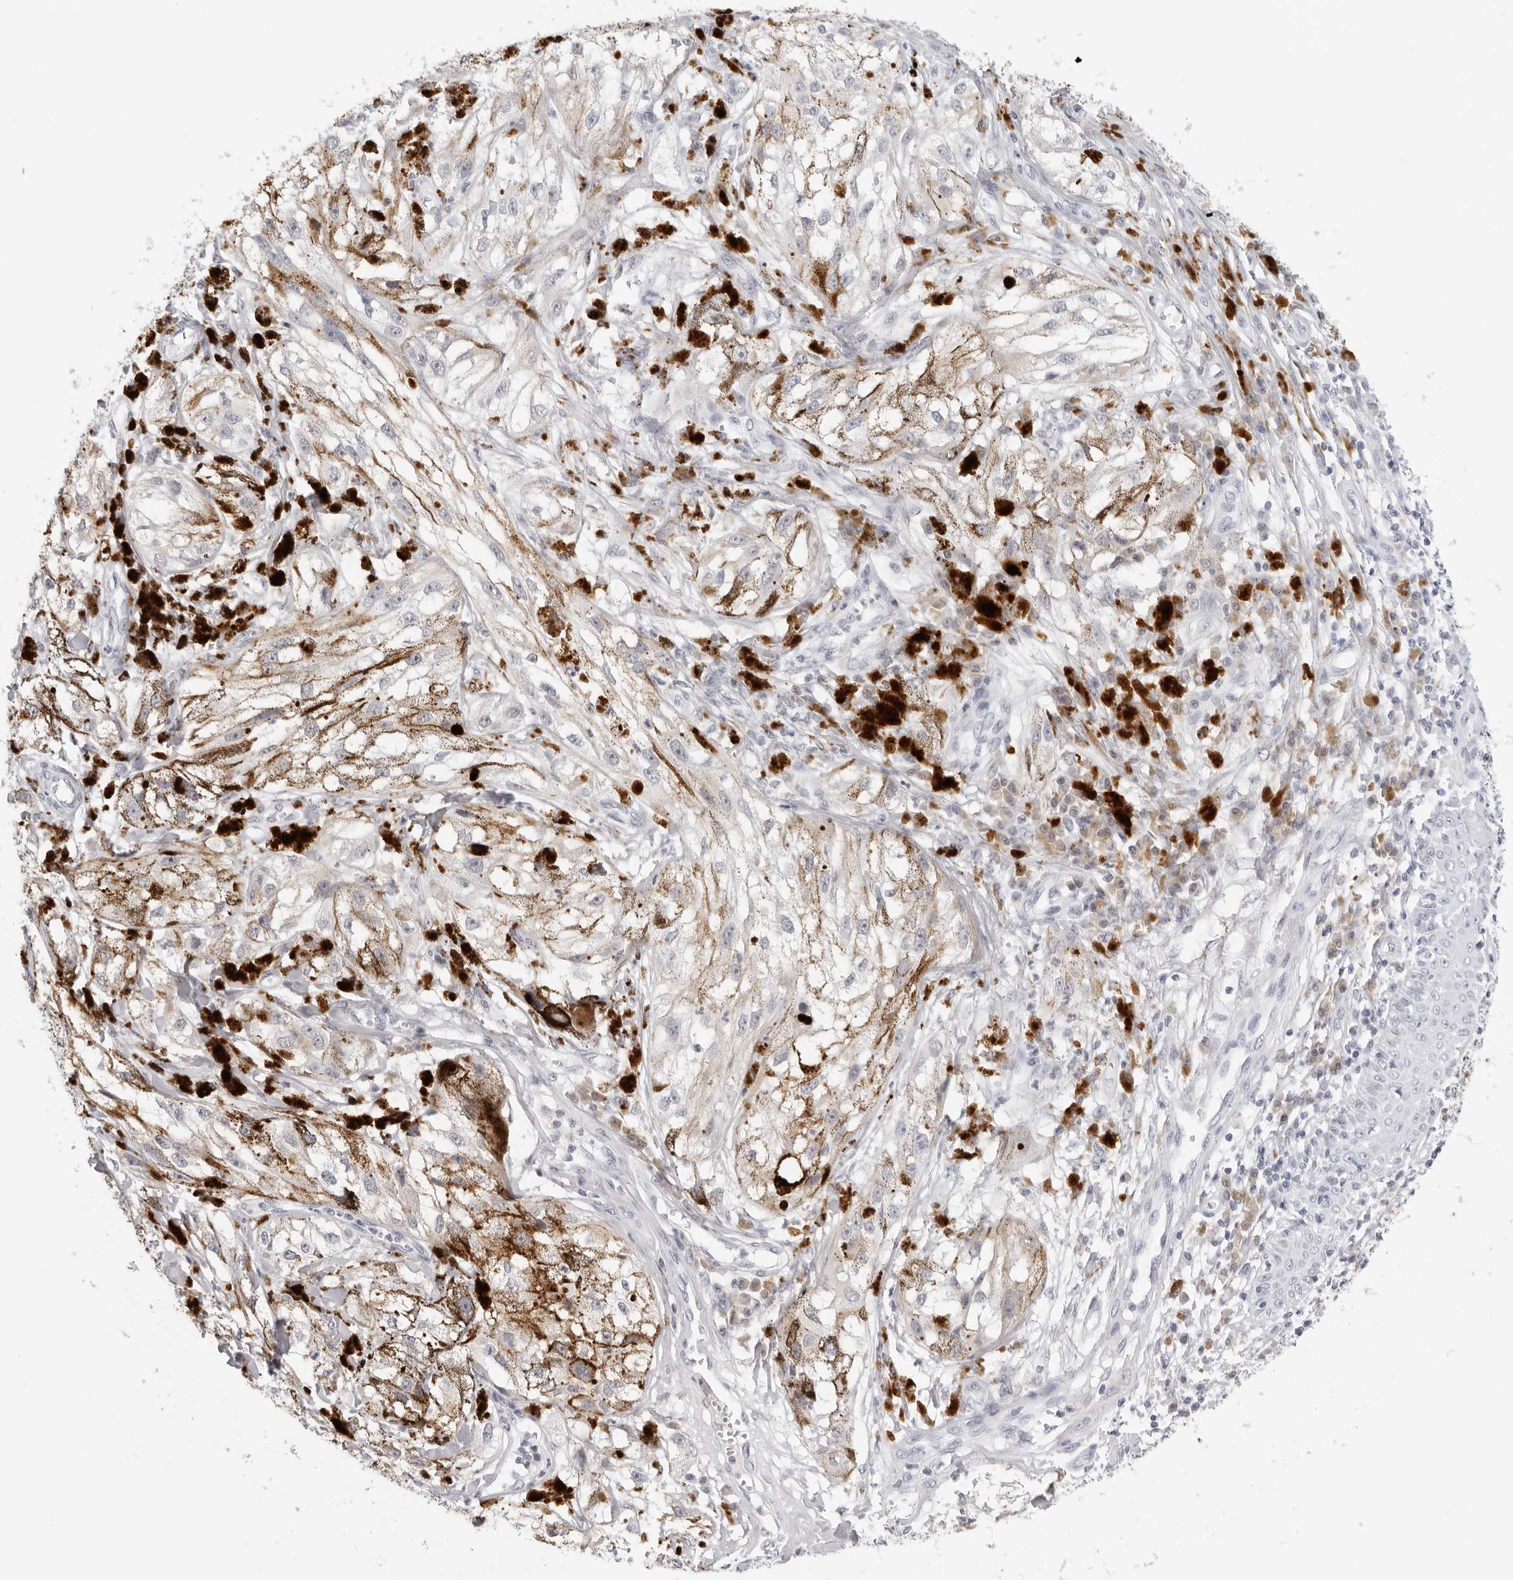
{"staining": {"intensity": "negative", "quantity": "none", "location": "none"}, "tissue": "melanoma", "cell_type": "Tumor cells", "image_type": "cancer", "snomed": [{"axis": "morphology", "description": "Malignant melanoma, NOS"}, {"axis": "topography", "description": "Skin"}], "caption": "DAB immunohistochemical staining of human malignant melanoma exhibits no significant positivity in tumor cells. Brightfield microscopy of immunohistochemistry stained with DAB (brown) and hematoxylin (blue), captured at high magnification.", "gene": "EDN2", "patient": {"sex": "male", "age": 88}}